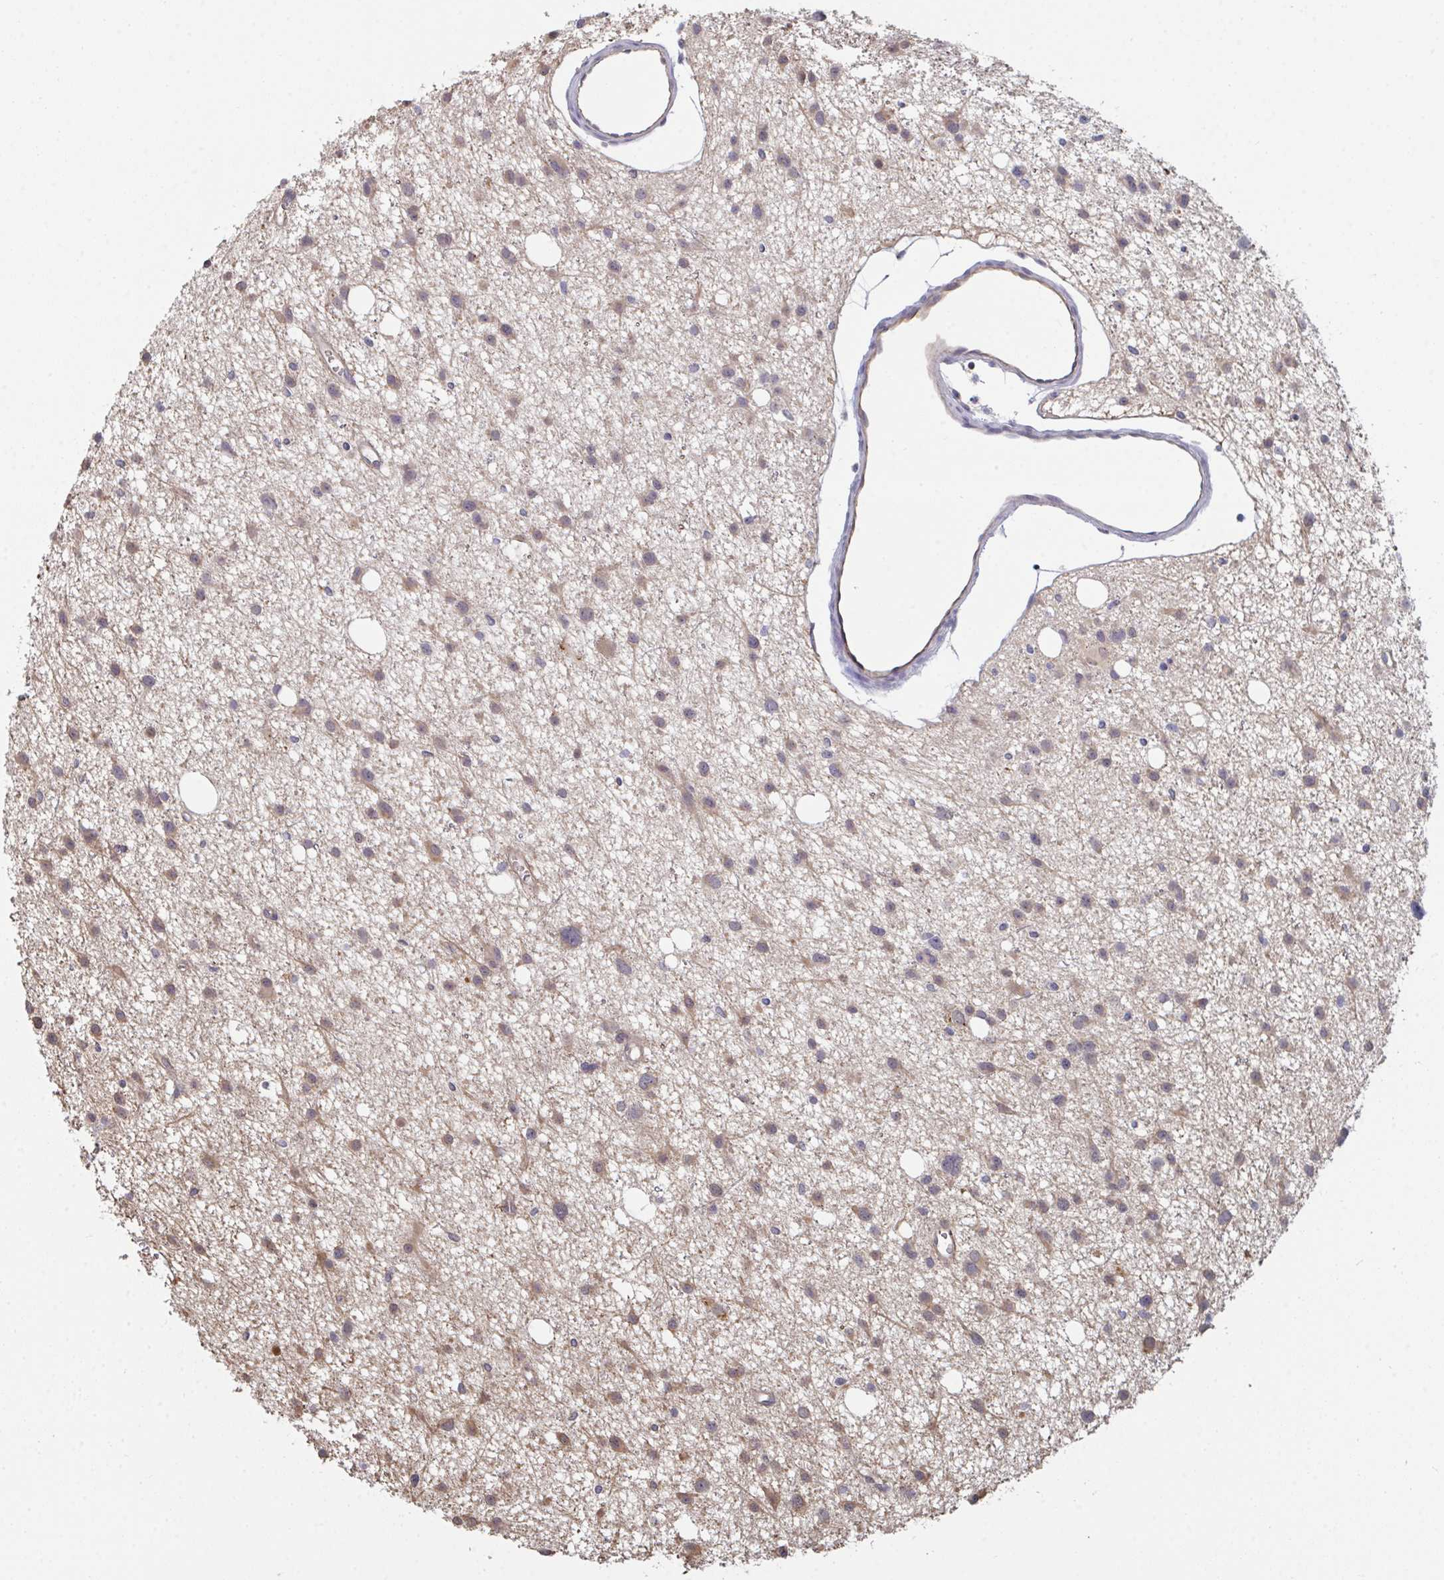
{"staining": {"intensity": "moderate", "quantity": ">75%", "location": "cytoplasmic/membranous"}, "tissue": "glioma", "cell_type": "Tumor cells", "image_type": "cancer", "snomed": [{"axis": "morphology", "description": "Glioma, malignant, High grade"}, {"axis": "topography", "description": "Brain"}], "caption": "Immunohistochemical staining of human glioma exhibits medium levels of moderate cytoplasmic/membranous expression in approximately >75% of tumor cells.", "gene": "TTC9C", "patient": {"sex": "male", "age": 23}}